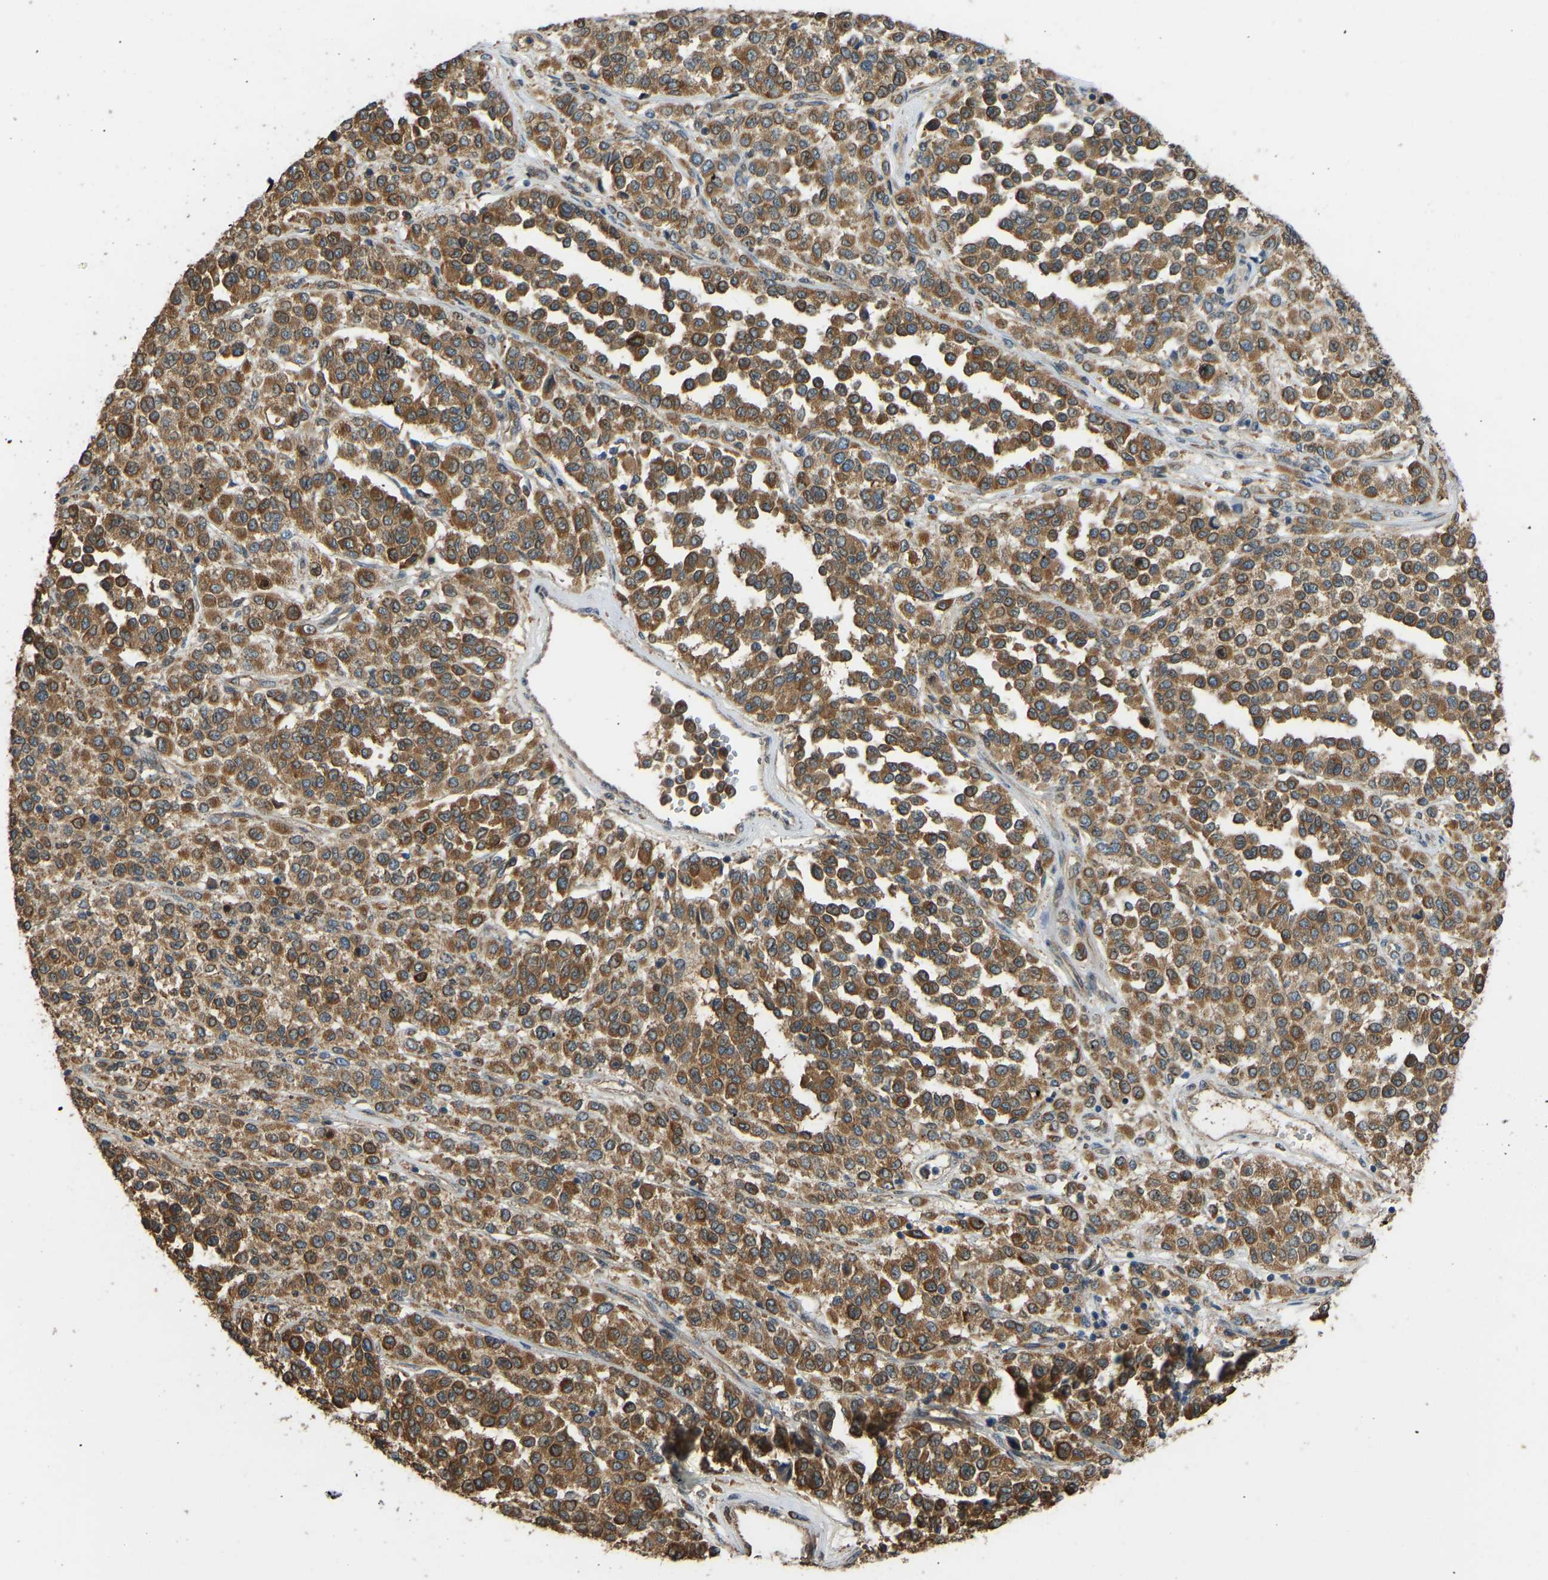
{"staining": {"intensity": "moderate", "quantity": ">75%", "location": "cytoplasmic/membranous"}, "tissue": "melanoma", "cell_type": "Tumor cells", "image_type": "cancer", "snomed": [{"axis": "morphology", "description": "Malignant melanoma, Metastatic site"}, {"axis": "topography", "description": "Pancreas"}], "caption": "IHC of malignant melanoma (metastatic site) shows medium levels of moderate cytoplasmic/membranous staining in about >75% of tumor cells.", "gene": "OS9", "patient": {"sex": "female", "age": 30}}